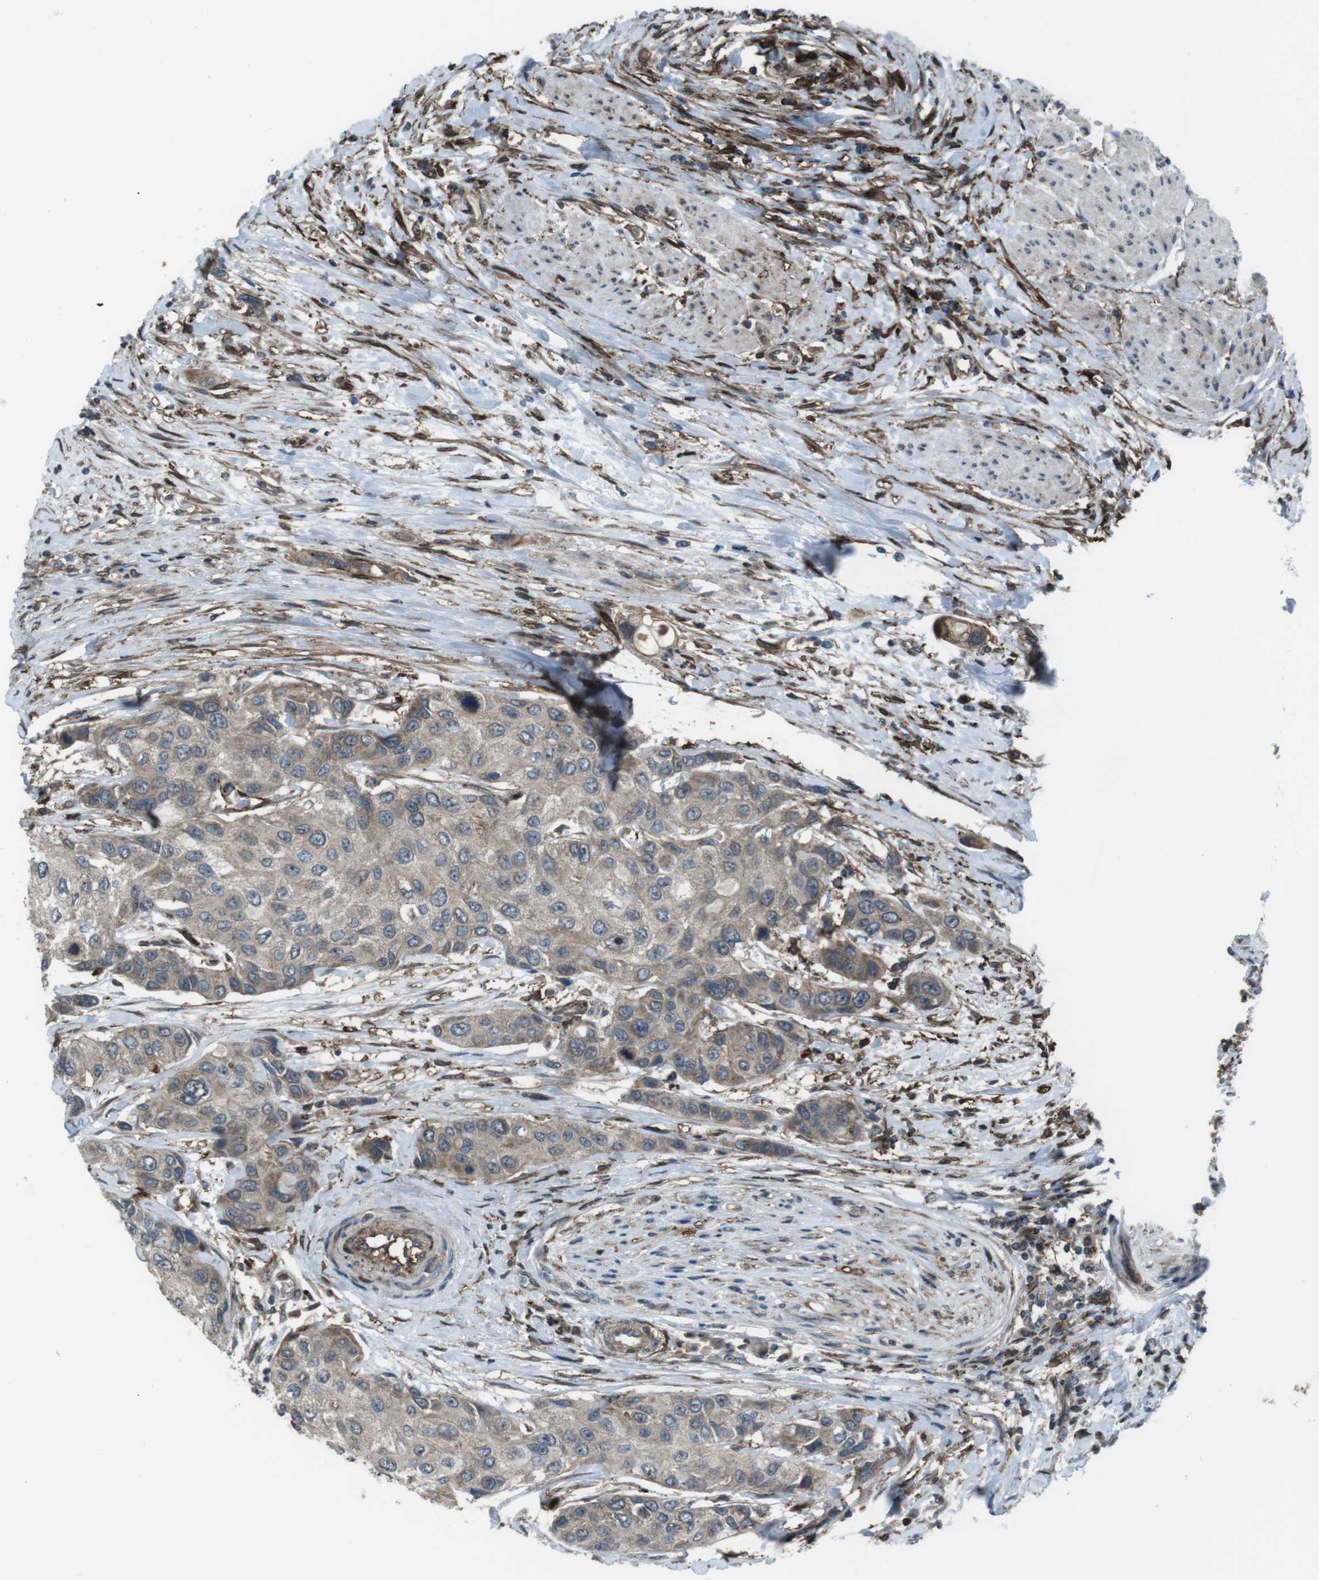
{"staining": {"intensity": "weak", "quantity": ">75%", "location": "cytoplasmic/membranous"}, "tissue": "urothelial cancer", "cell_type": "Tumor cells", "image_type": "cancer", "snomed": [{"axis": "morphology", "description": "Urothelial carcinoma, High grade"}, {"axis": "topography", "description": "Urinary bladder"}], "caption": "Urothelial cancer was stained to show a protein in brown. There is low levels of weak cytoplasmic/membranous expression in about >75% of tumor cells. (brown staining indicates protein expression, while blue staining denotes nuclei).", "gene": "GDF10", "patient": {"sex": "female", "age": 56}}